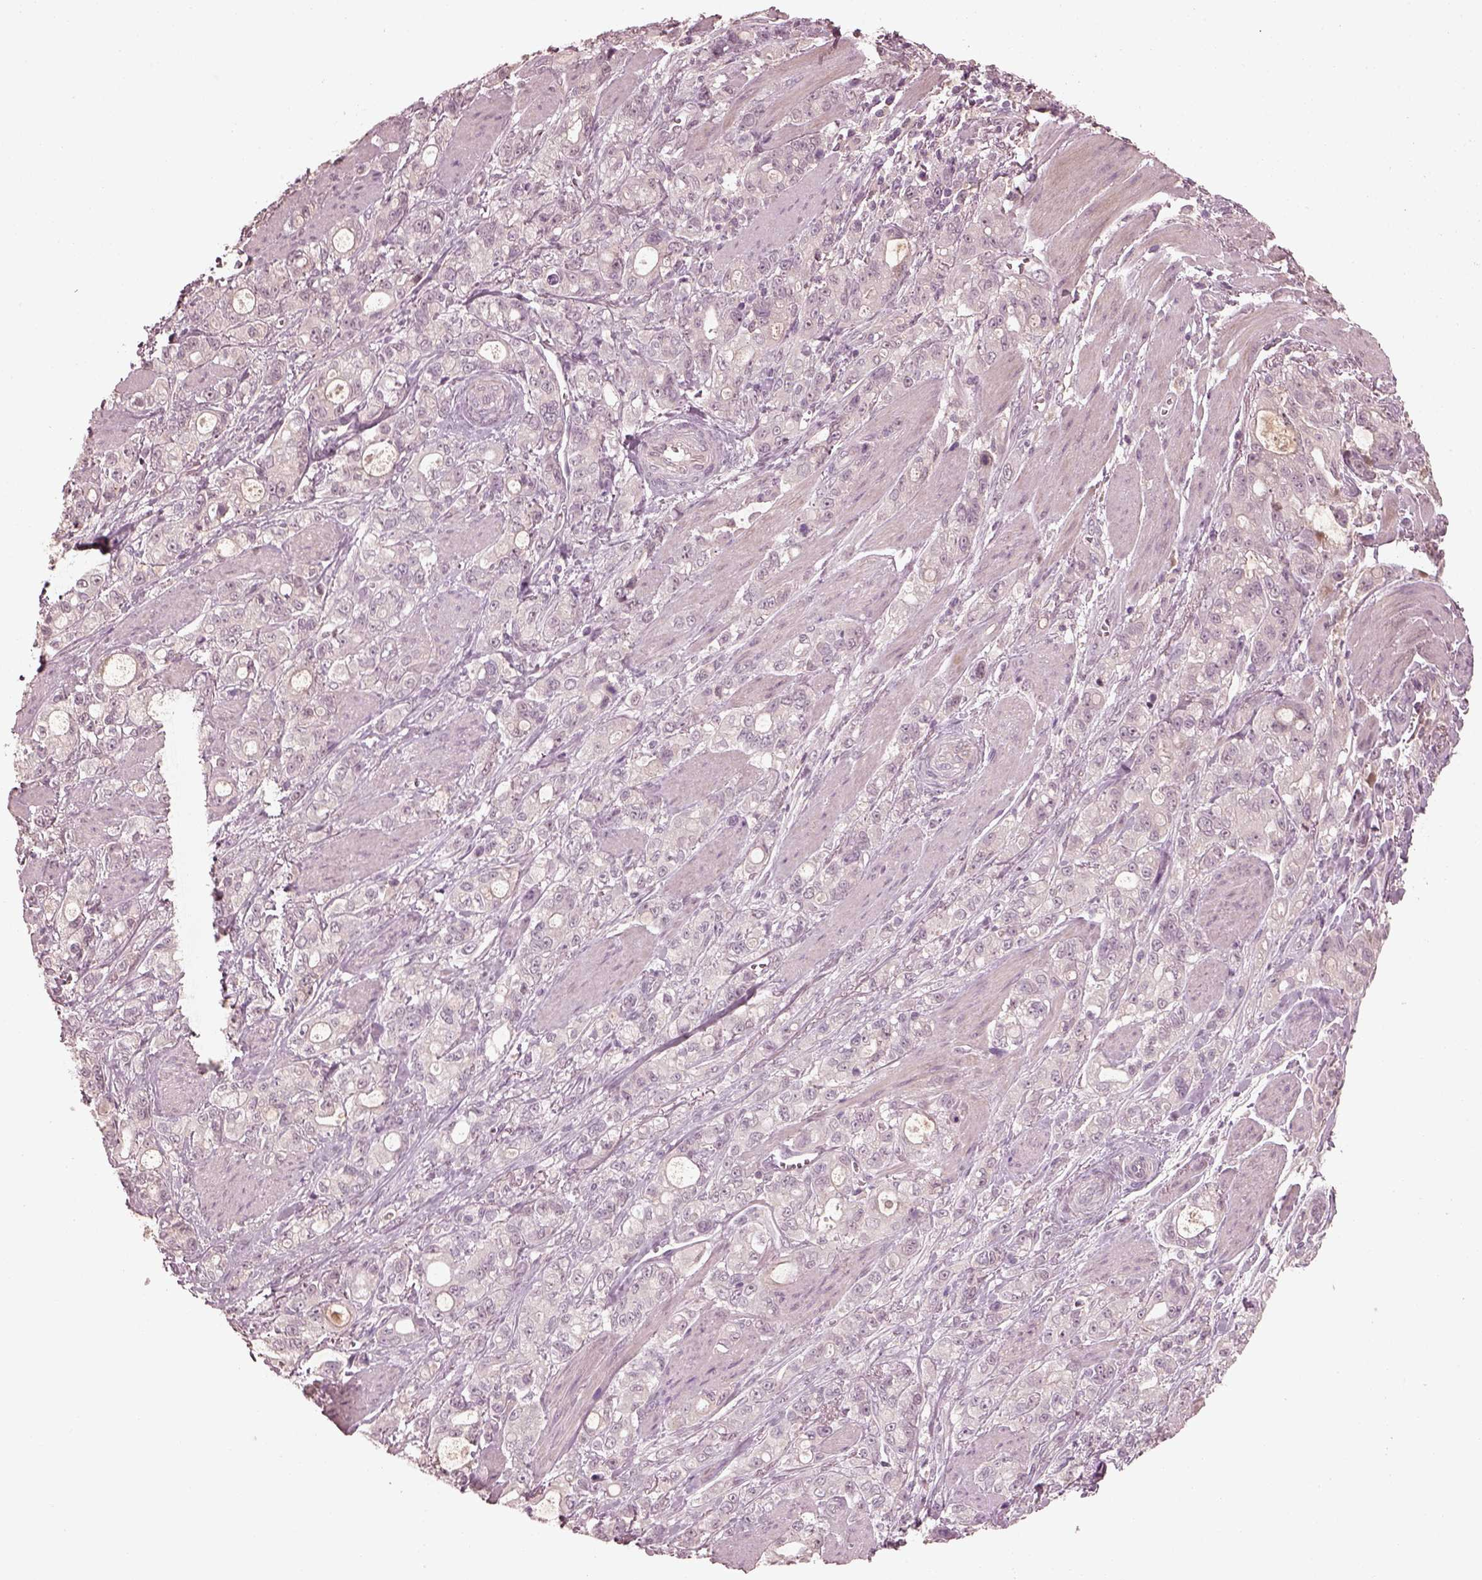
{"staining": {"intensity": "negative", "quantity": "none", "location": "none"}, "tissue": "stomach cancer", "cell_type": "Tumor cells", "image_type": "cancer", "snomed": [{"axis": "morphology", "description": "Adenocarcinoma, NOS"}, {"axis": "topography", "description": "Stomach"}], "caption": "Protein analysis of stomach adenocarcinoma exhibits no significant staining in tumor cells. (Stains: DAB (3,3'-diaminobenzidine) IHC with hematoxylin counter stain, Microscopy: brightfield microscopy at high magnification).", "gene": "VWA5B1", "patient": {"sex": "male", "age": 63}}